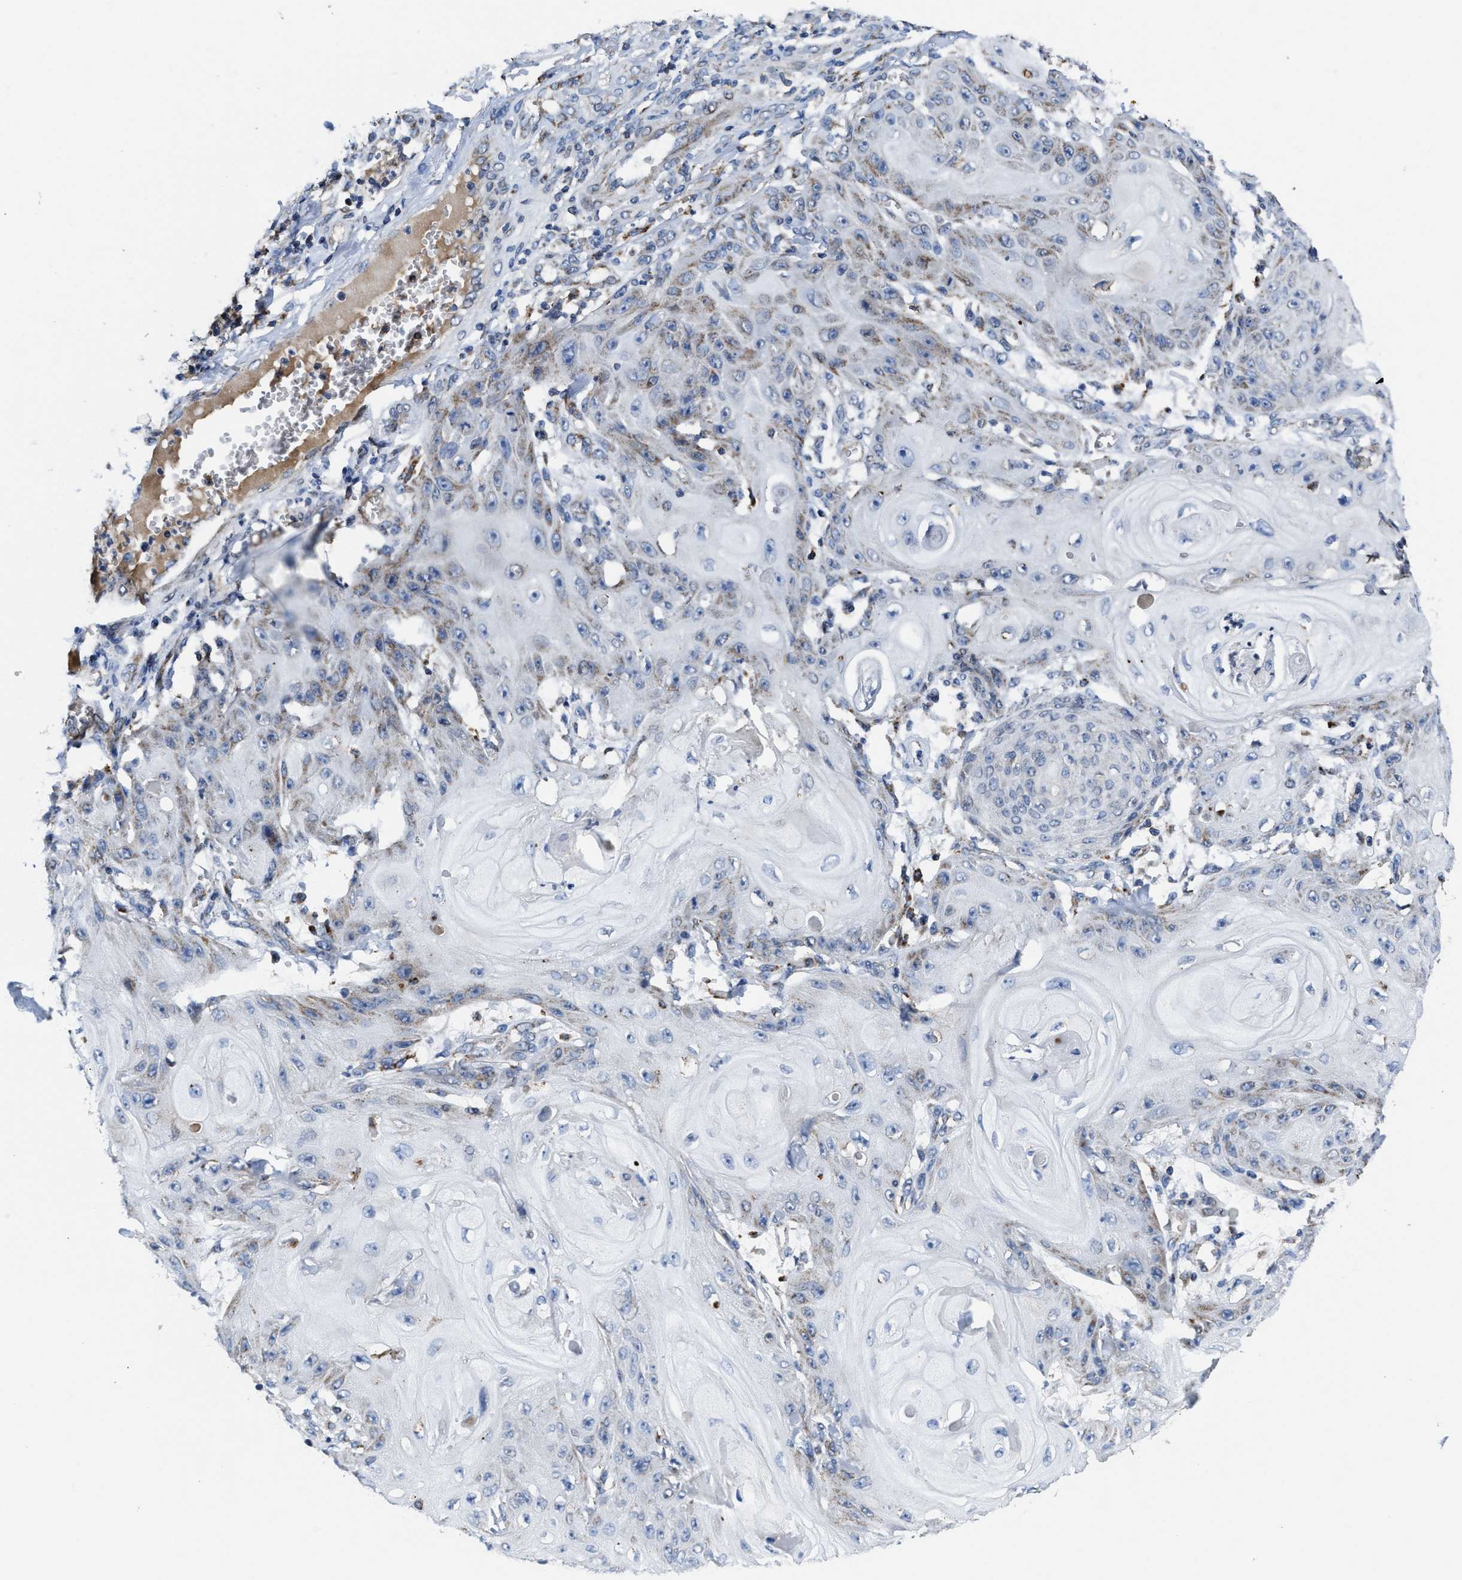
{"staining": {"intensity": "moderate", "quantity": "<25%", "location": "cytoplasmic/membranous"}, "tissue": "skin cancer", "cell_type": "Tumor cells", "image_type": "cancer", "snomed": [{"axis": "morphology", "description": "Squamous cell carcinoma, NOS"}, {"axis": "topography", "description": "Skin"}], "caption": "Human skin squamous cell carcinoma stained with a protein marker exhibits moderate staining in tumor cells.", "gene": "CACNA1D", "patient": {"sex": "male", "age": 74}}